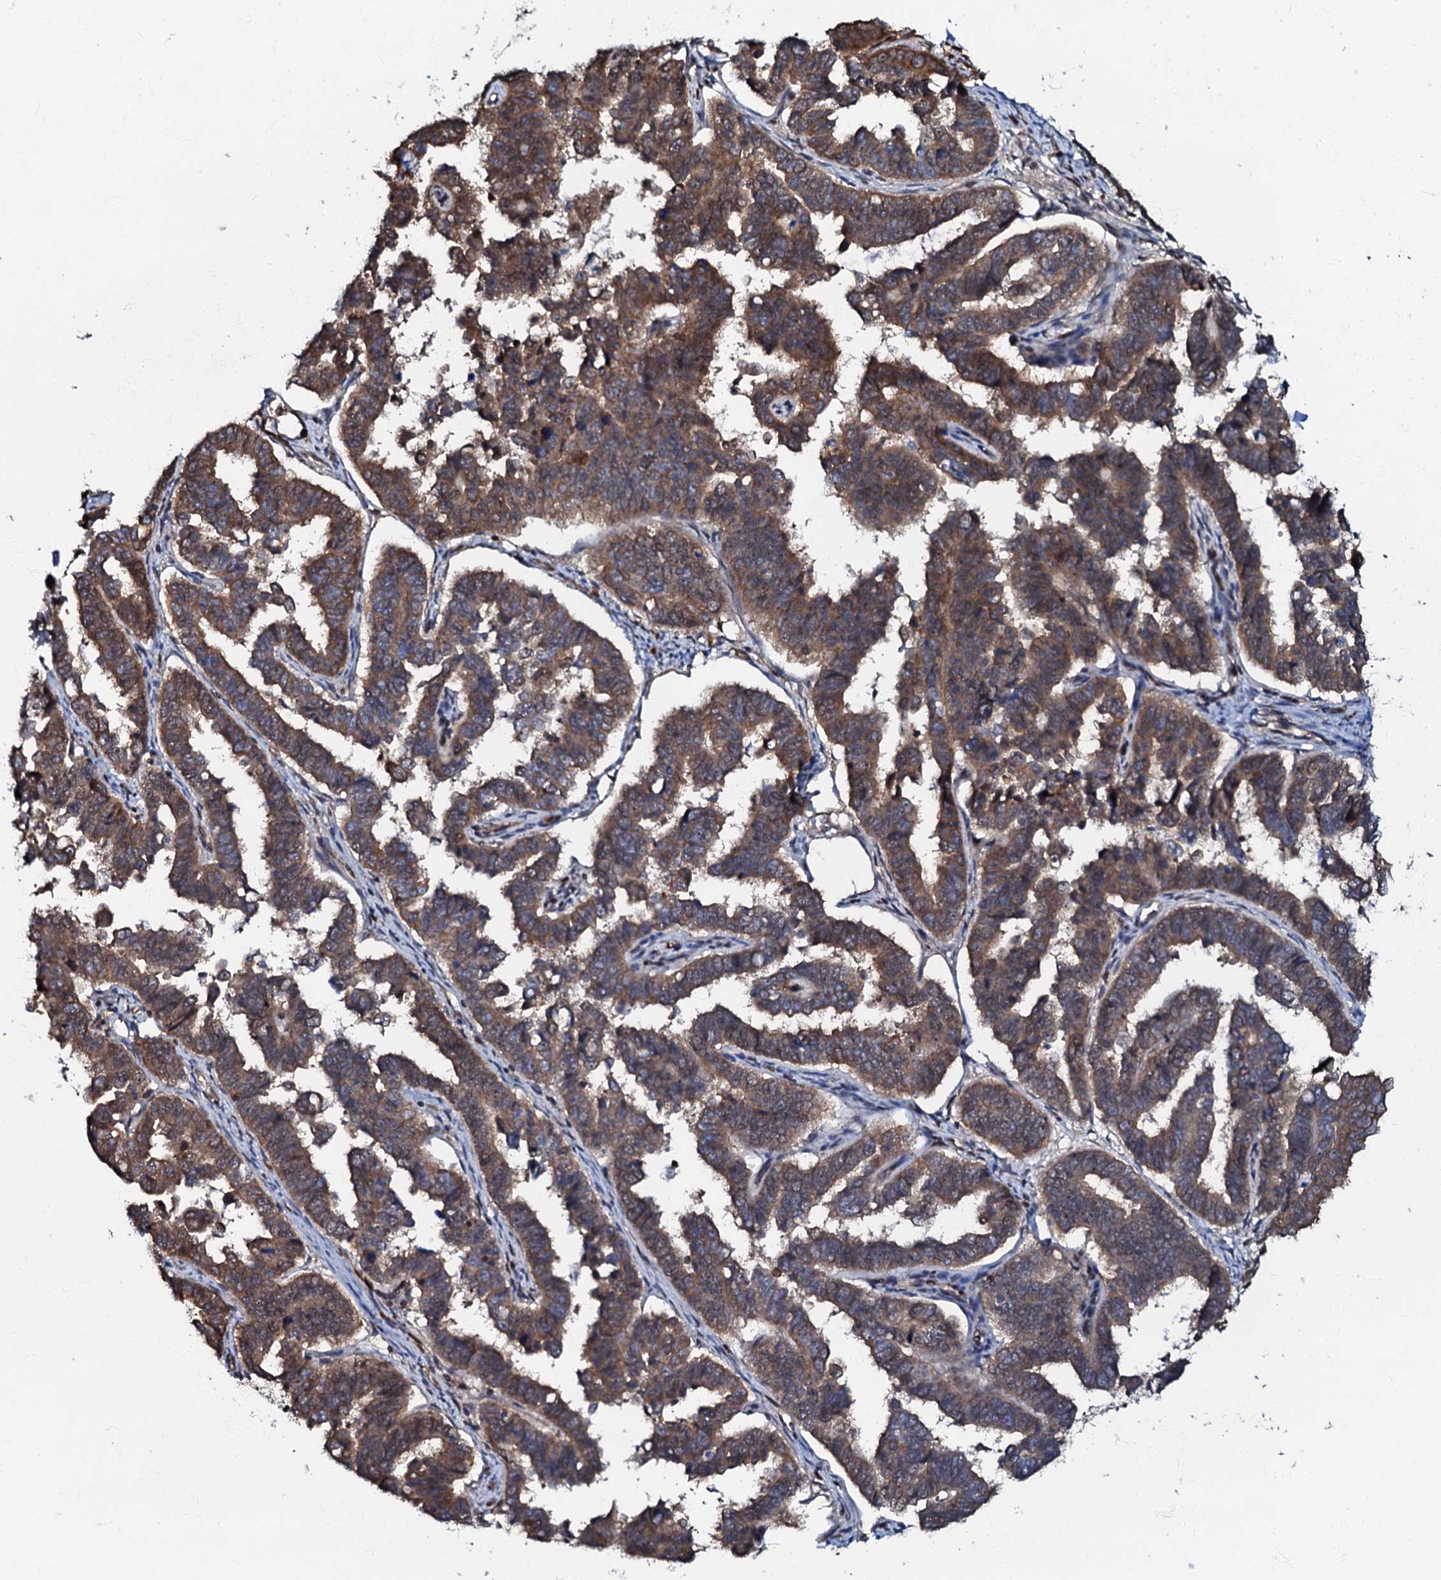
{"staining": {"intensity": "moderate", "quantity": ">75%", "location": "cytoplasmic/membranous"}, "tissue": "endometrial cancer", "cell_type": "Tumor cells", "image_type": "cancer", "snomed": [{"axis": "morphology", "description": "Adenocarcinoma, NOS"}, {"axis": "topography", "description": "Endometrium"}], "caption": "Tumor cells demonstrate moderate cytoplasmic/membranous positivity in approximately >75% of cells in endometrial cancer.", "gene": "OSBP", "patient": {"sex": "female", "age": 75}}